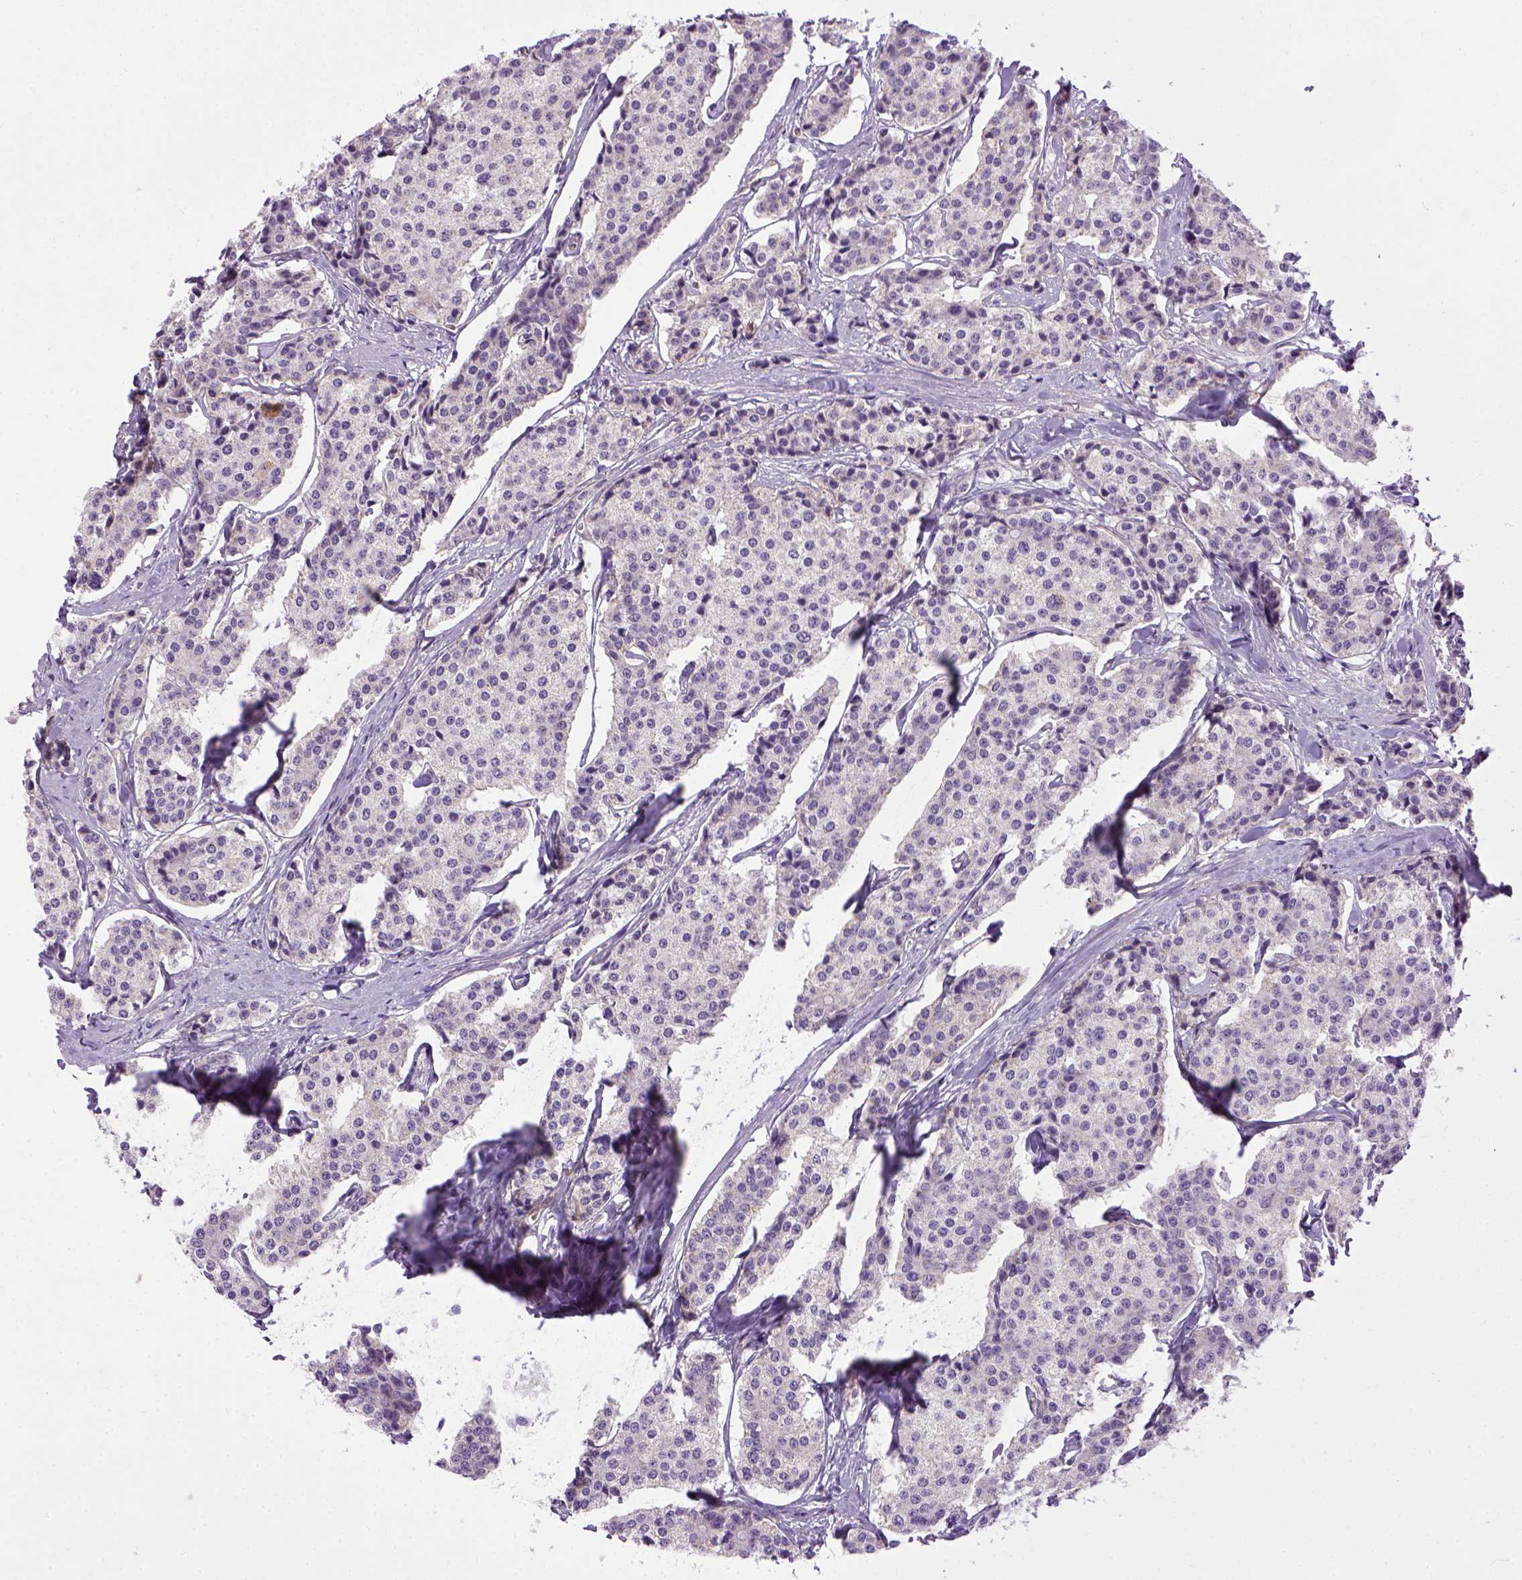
{"staining": {"intensity": "negative", "quantity": "none", "location": "none"}, "tissue": "carcinoid", "cell_type": "Tumor cells", "image_type": "cancer", "snomed": [{"axis": "morphology", "description": "Carcinoid, malignant, NOS"}, {"axis": "topography", "description": "Small intestine"}], "caption": "Immunohistochemistry (IHC) photomicrograph of human carcinoid stained for a protein (brown), which exhibits no staining in tumor cells. (DAB (3,3'-diaminobenzidine) IHC with hematoxylin counter stain).", "gene": "ENG", "patient": {"sex": "female", "age": 65}}